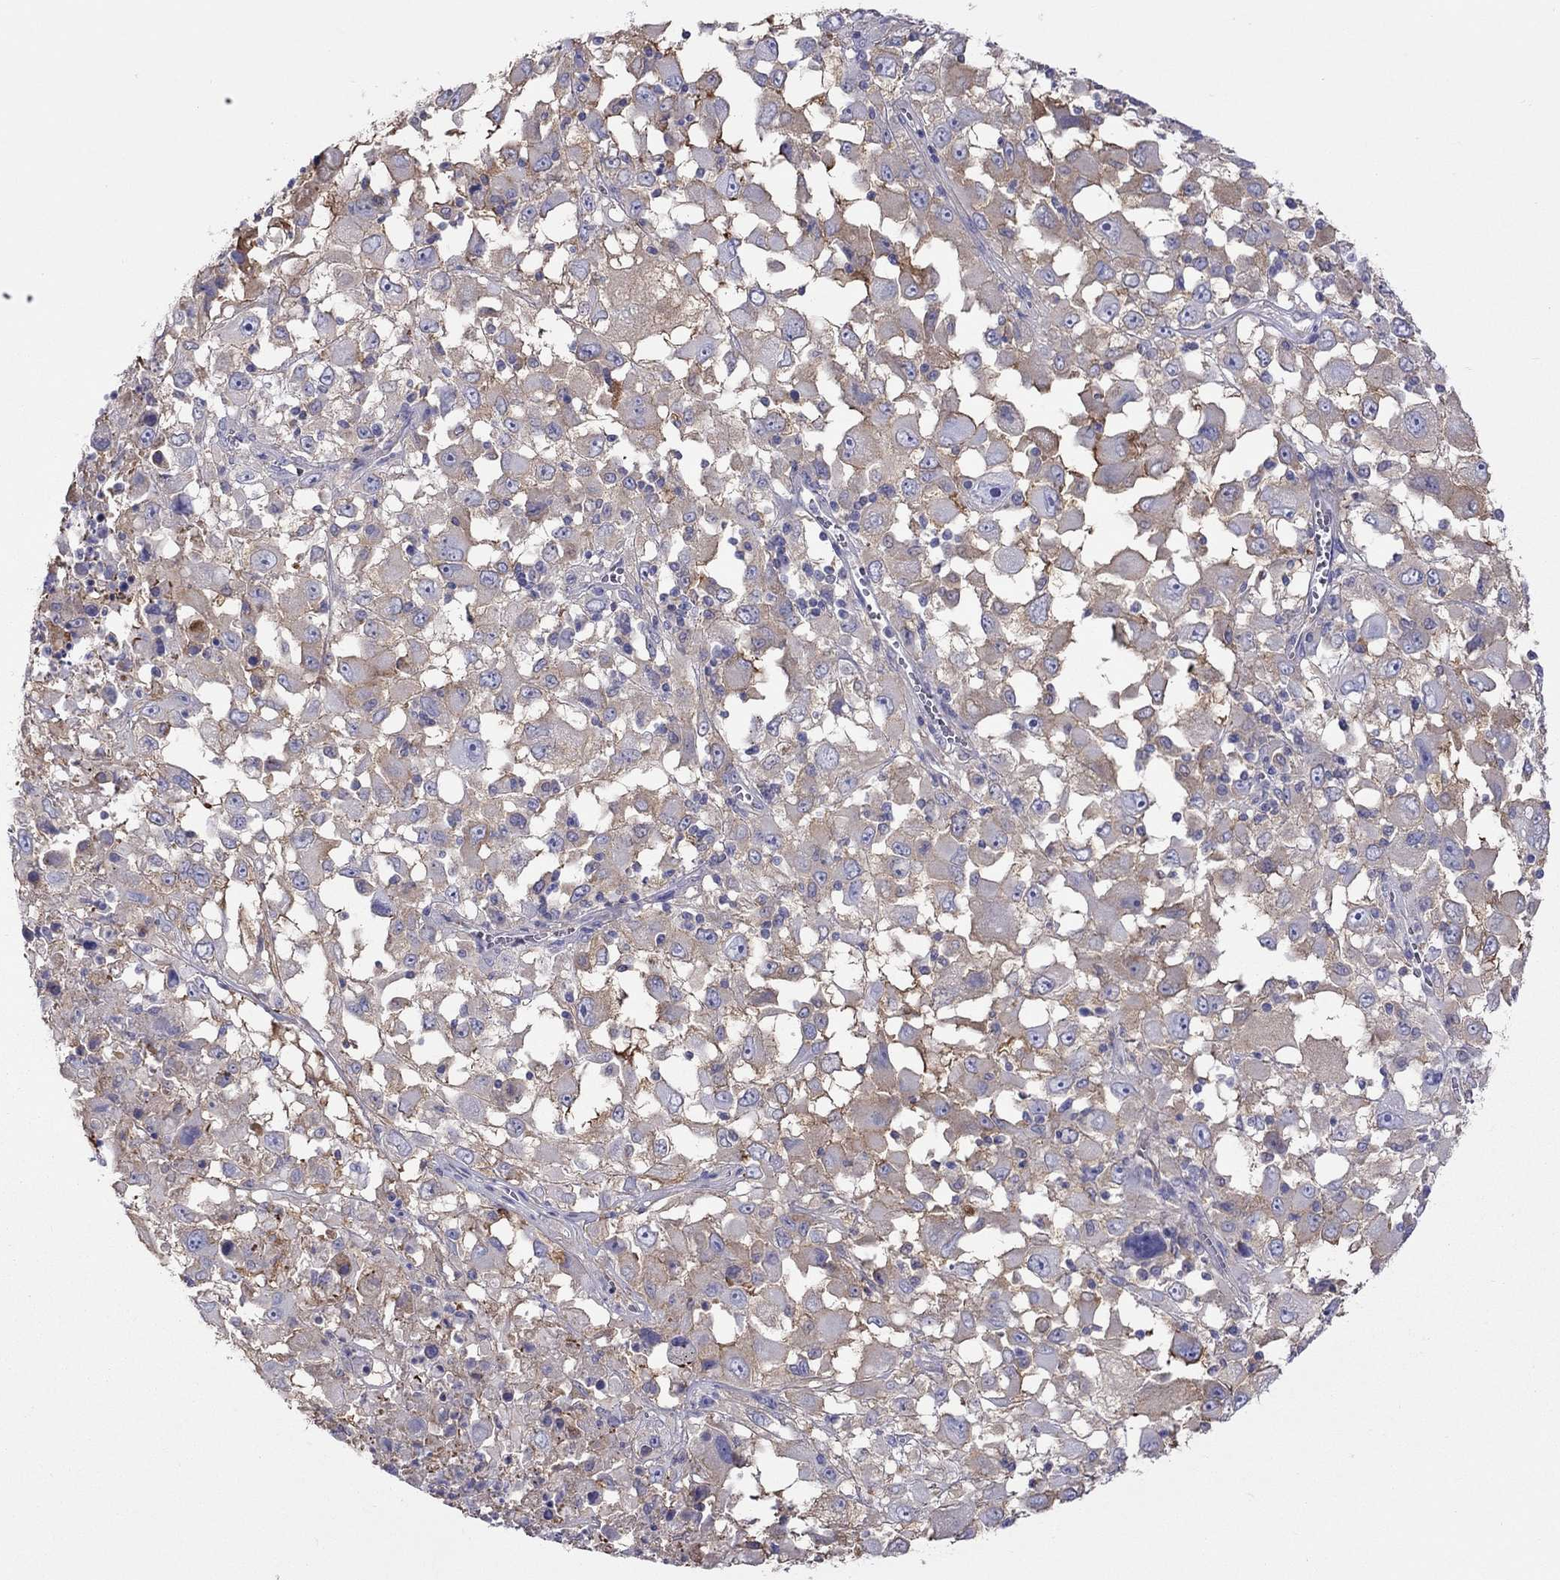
{"staining": {"intensity": "moderate", "quantity": ">75%", "location": "cytoplasmic/membranous"}, "tissue": "melanoma", "cell_type": "Tumor cells", "image_type": "cancer", "snomed": [{"axis": "morphology", "description": "Malignant melanoma, Metastatic site"}, {"axis": "topography", "description": "Soft tissue"}], "caption": "Melanoma was stained to show a protein in brown. There is medium levels of moderate cytoplasmic/membranous expression in about >75% of tumor cells. The protein is stained brown, and the nuclei are stained in blue (DAB IHC with brightfield microscopy, high magnification).", "gene": "ALOX15B", "patient": {"sex": "male", "age": 50}}